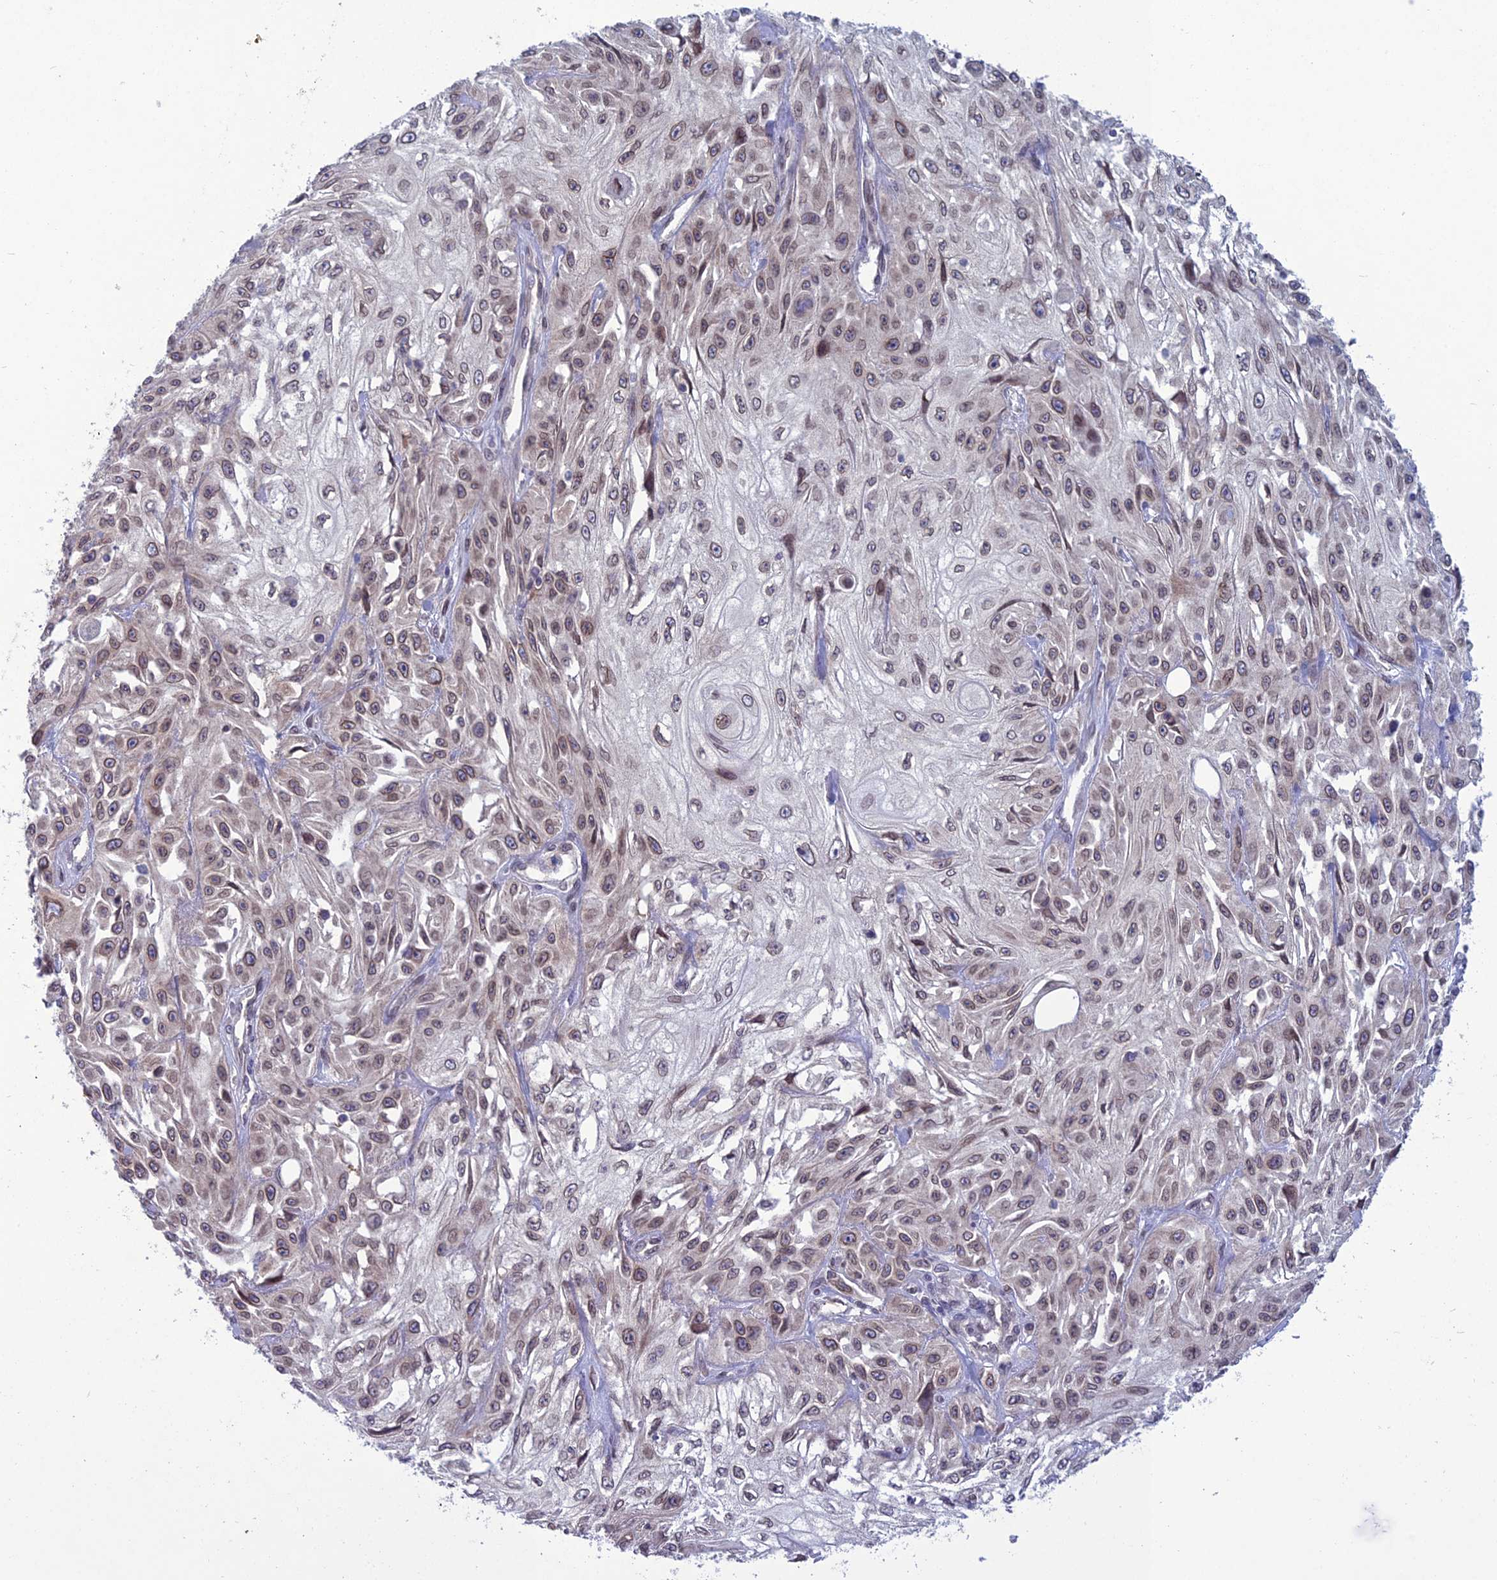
{"staining": {"intensity": "moderate", "quantity": ">75%", "location": "cytoplasmic/membranous,nuclear"}, "tissue": "skin cancer", "cell_type": "Tumor cells", "image_type": "cancer", "snomed": [{"axis": "morphology", "description": "Squamous cell carcinoma, NOS"}, {"axis": "morphology", "description": "Squamous cell carcinoma, metastatic, NOS"}, {"axis": "topography", "description": "Skin"}, {"axis": "topography", "description": "Lymph node"}], "caption": "Immunohistochemistry (IHC) of human skin cancer (squamous cell carcinoma) reveals medium levels of moderate cytoplasmic/membranous and nuclear staining in about >75% of tumor cells.", "gene": "WDR46", "patient": {"sex": "male", "age": 75}}